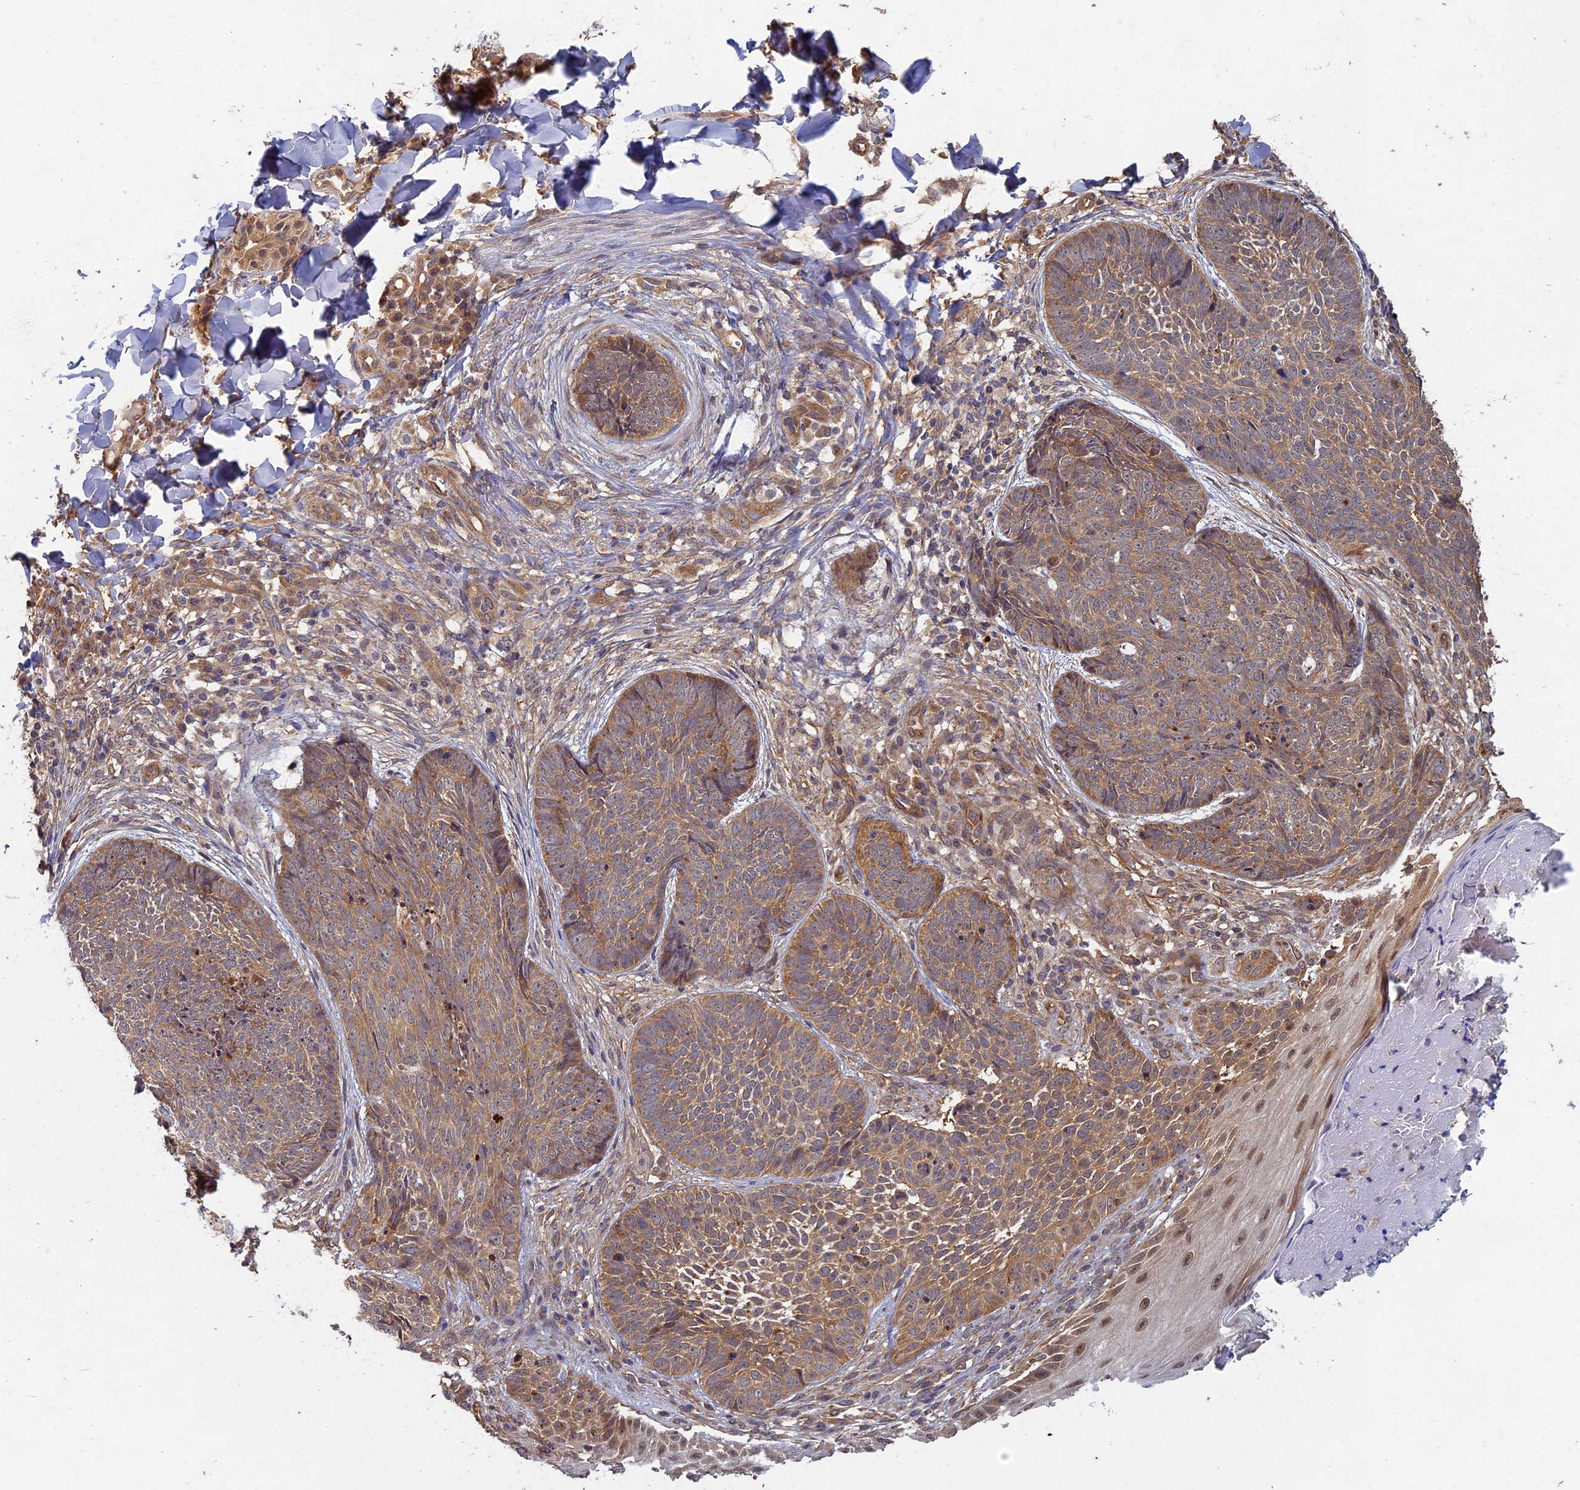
{"staining": {"intensity": "moderate", "quantity": ">75%", "location": "cytoplasmic/membranous"}, "tissue": "skin cancer", "cell_type": "Tumor cells", "image_type": "cancer", "snomed": [{"axis": "morphology", "description": "Basal cell carcinoma"}, {"axis": "topography", "description": "Skin"}], "caption": "The immunohistochemical stain labels moderate cytoplasmic/membranous staining in tumor cells of skin basal cell carcinoma tissue.", "gene": "RSPH3", "patient": {"sex": "female", "age": 61}}